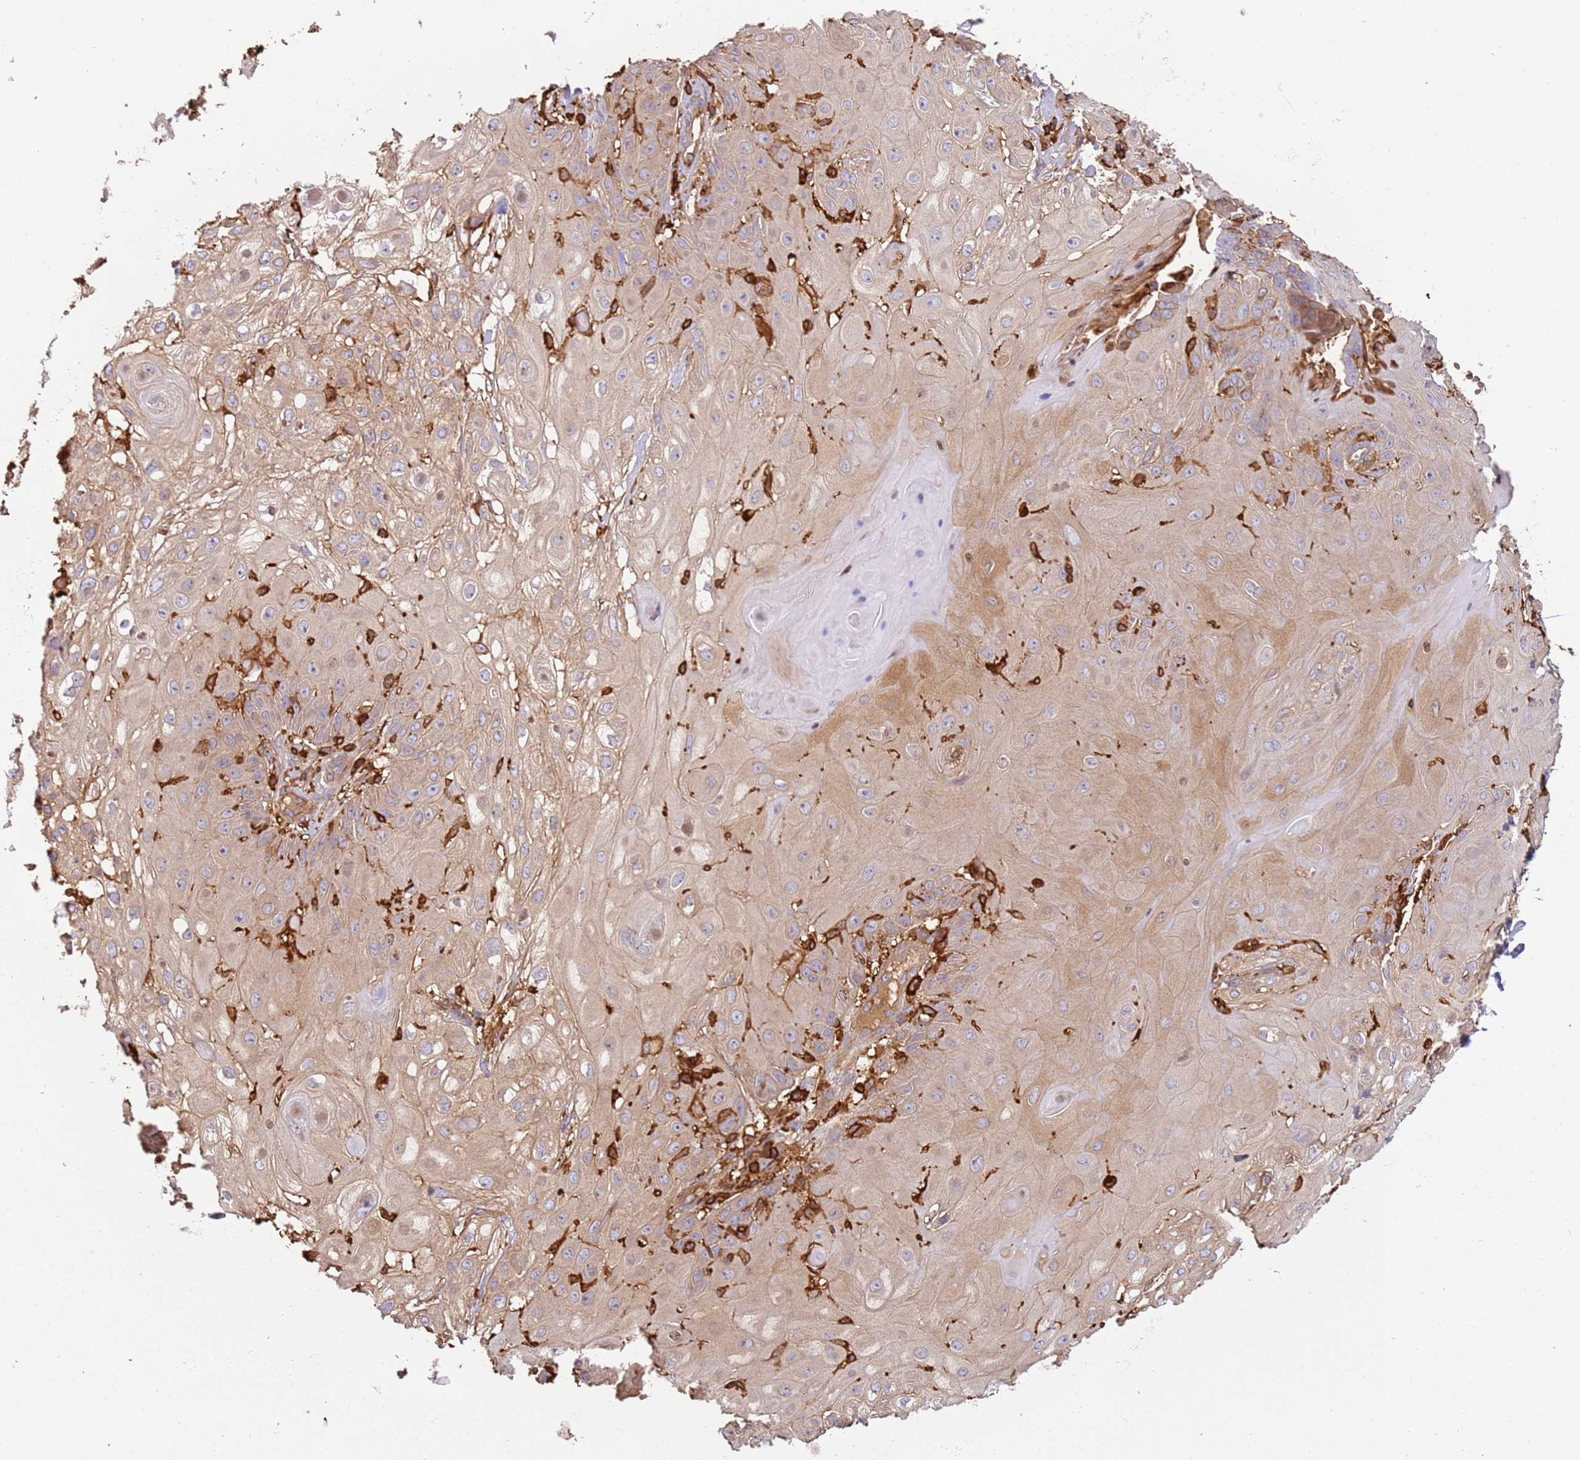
{"staining": {"intensity": "weak", "quantity": ">75%", "location": "cytoplasmic/membranous"}, "tissue": "skin cancer", "cell_type": "Tumor cells", "image_type": "cancer", "snomed": [{"axis": "morphology", "description": "Normal tissue, NOS"}, {"axis": "morphology", "description": "Squamous cell carcinoma, NOS"}, {"axis": "topography", "description": "Skin"}, {"axis": "topography", "description": "Cartilage tissue"}], "caption": "Brown immunohistochemical staining in human squamous cell carcinoma (skin) shows weak cytoplasmic/membranous positivity in approximately >75% of tumor cells.", "gene": "OR6P1", "patient": {"sex": "female", "age": 79}}